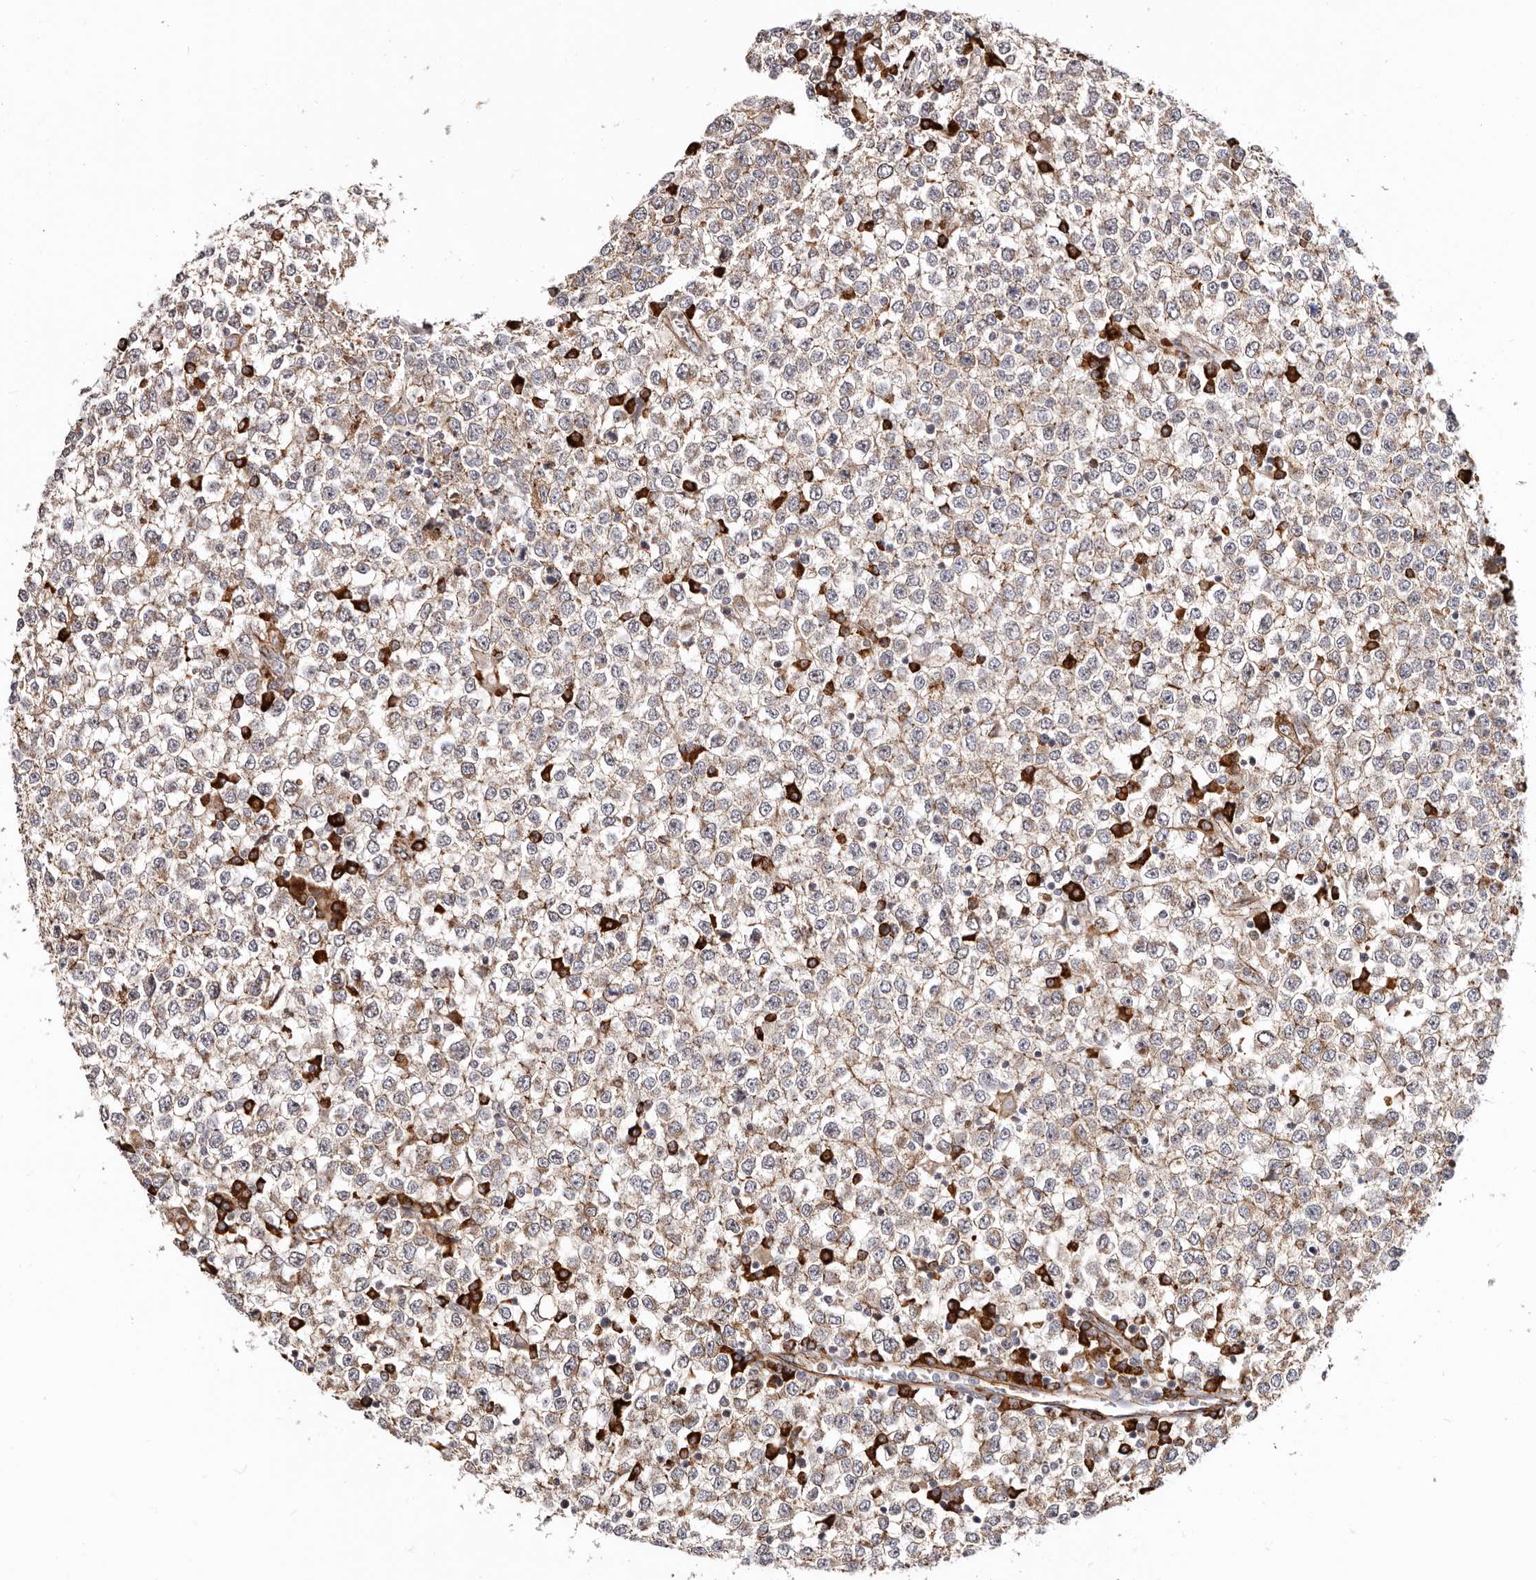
{"staining": {"intensity": "weak", "quantity": ">75%", "location": "cytoplasmic/membranous"}, "tissue": "testis cancer", "cell_type": "Tumor cells", "image_type": "cancer", "snomed": [{"axis": "morphology", "description": "Seminoma, NOS"}, {"axis": "topography", "description": "Testis"}], "caption": "Immunohistochemistry staining of seminoma (testis), which demonstrates low levels of weak cytoplasmic/membranous expression in about >75% of tumor cells indicating weak cytoplasmic/membranous protein expression. The staining was performed using DAB (brown) for protein detection and nuclei were counterstained in hematoxylin (blue).", "gene": "CTNNB1", "patient": {"sex": "male", "age": 65}}